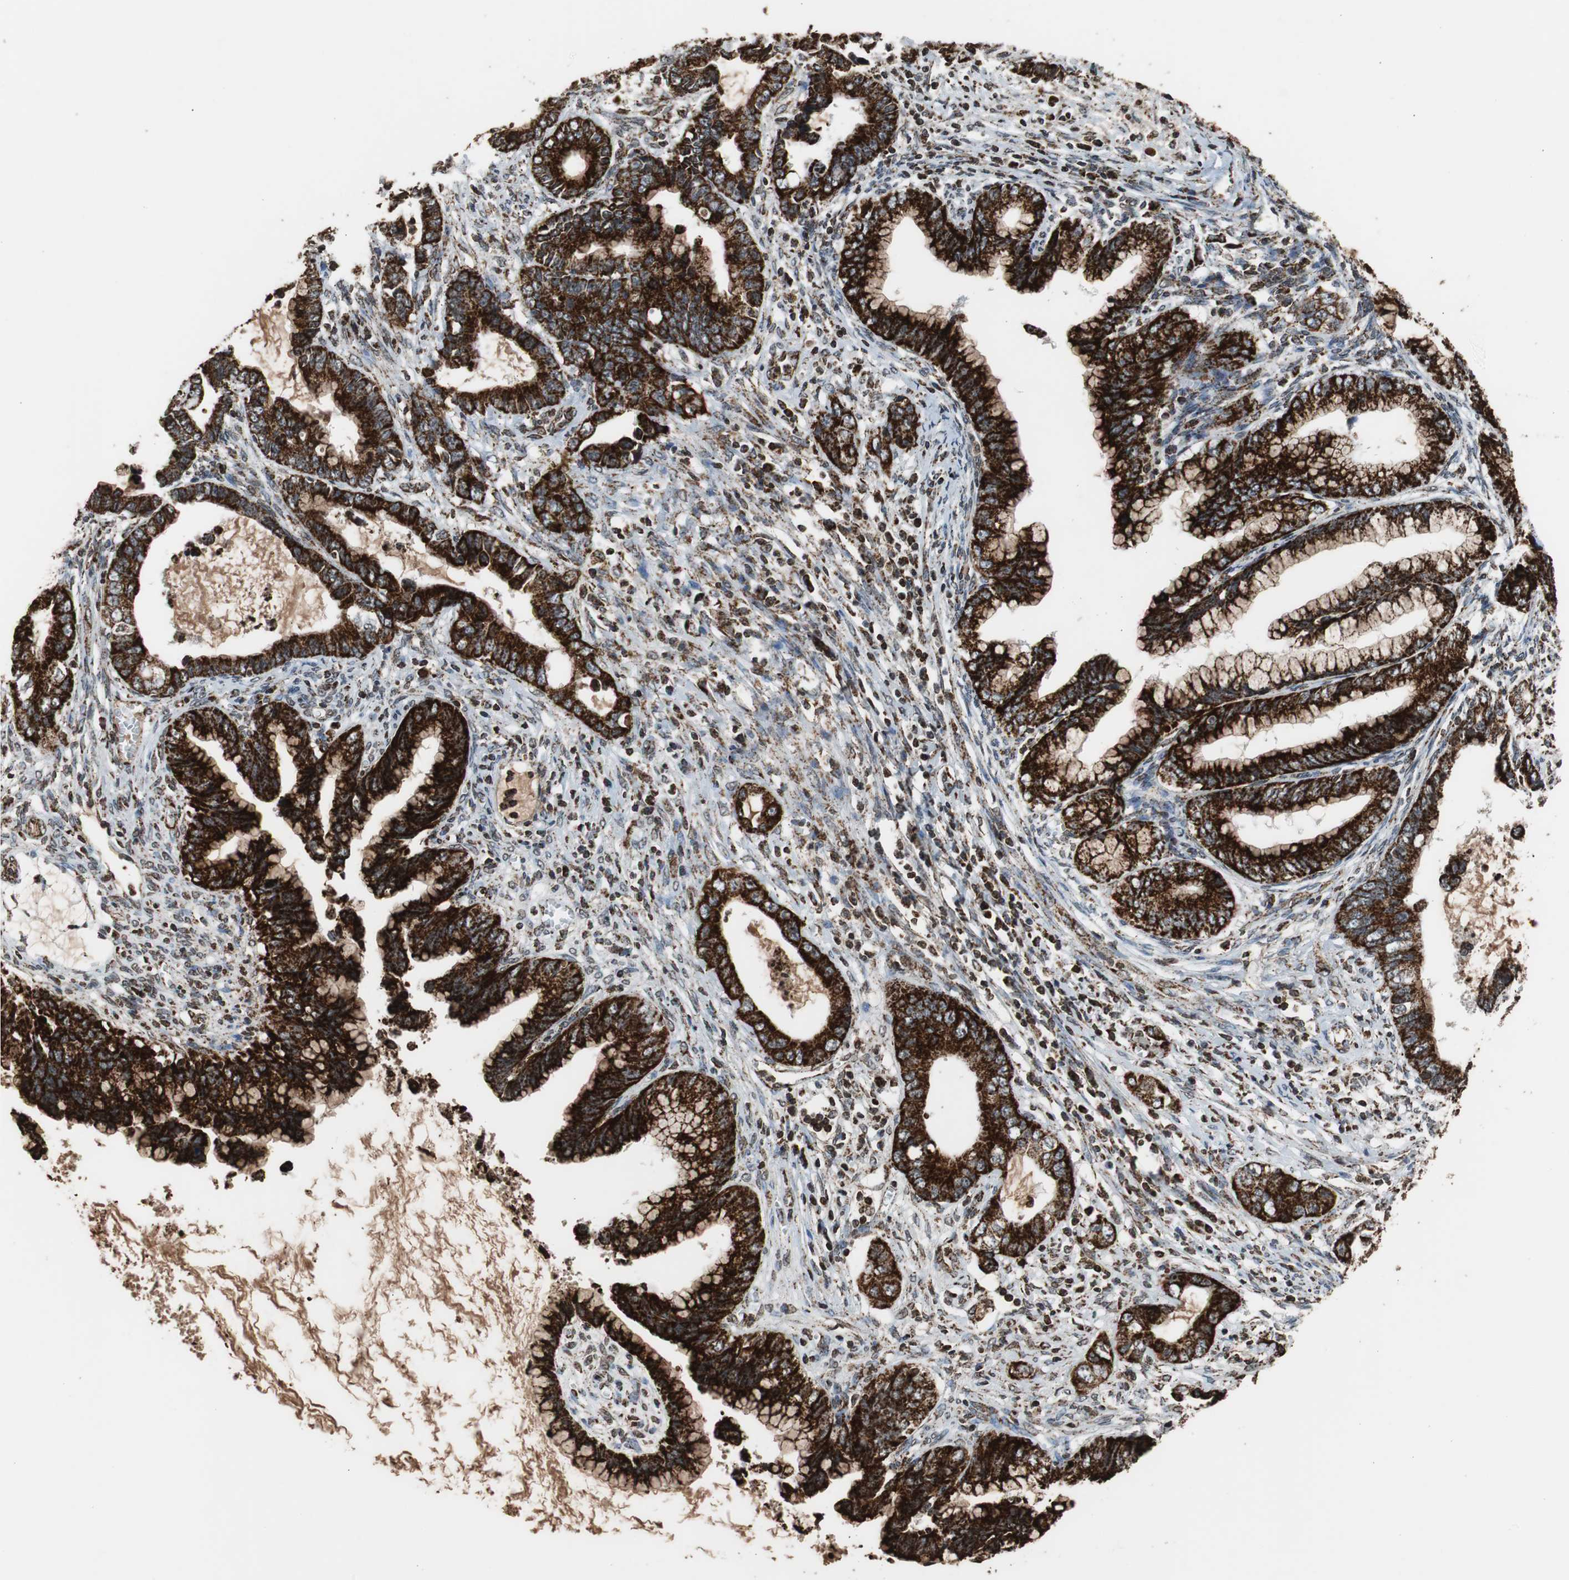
{"staining": {"intensity": "strong", "quantity": ">75%", "location": "cytoplasmic/membranous"}, "tissue": "cervical cancer", "cell_type": "Tumor cells", "image_type": "cancer", "snomed": [{"axis": "morphology", "description": "Adenocarcinoma, NOS"}, {"axis": "topography", "description": "Cervix"}], "caption": "The image demonstrates a brown stain indicating the presence of a protein in the cytoplasmic/membranous of tumor cells in cervical cancer (adenocarcinoma). Using DAB (3,3'-diaminobenzidine) (brown) and hematoxylin (blue) stains, captured at high magnification using brightfield microscopy.", "gene": "HSPA9", "patient": {"sex": "female", "age": 44}}